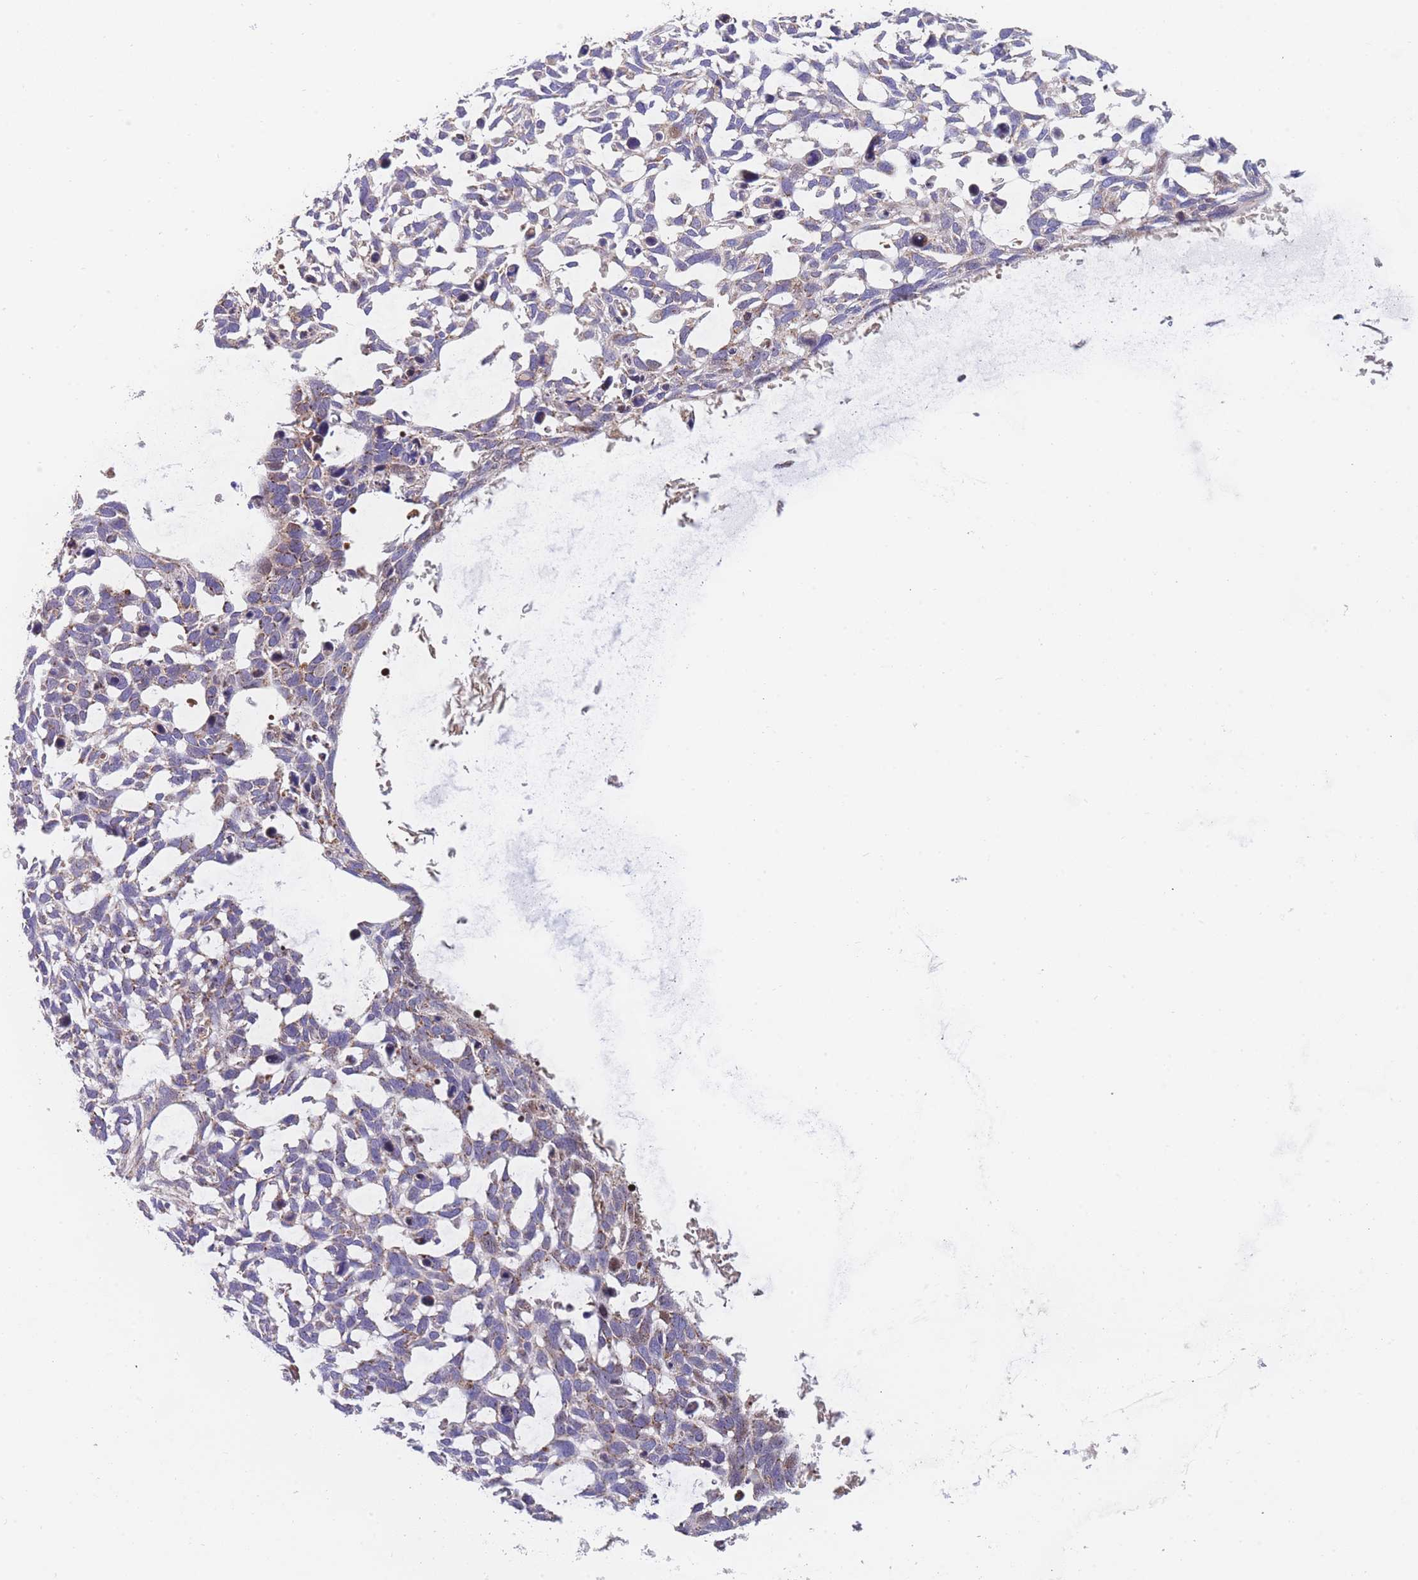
{"staining": {"intensity": "weak", "quantity": "<25%", "location": "cytoplasmic/membranous"}, "tissue": "skin cancer", "cell_type": "Tumor cells", "image_type": "cancer", "snomed": [{"axis": "morphology", "description": "Basal cell carcinoma"}, {"axis": "topography", "description": "Skin"}], "caption": "DAB (3,3'-diaminobenzidine) immunohistochemical staining of human skin cancer displays no significant positivity in tumor cells. (Stains: DAB immunohistochemistry with hematoxylin counter stain, Microscopy: brightfield microscopy at high magnification).", "gene": "MTRES1", "patient": {"sex": "male", "age": 88}}